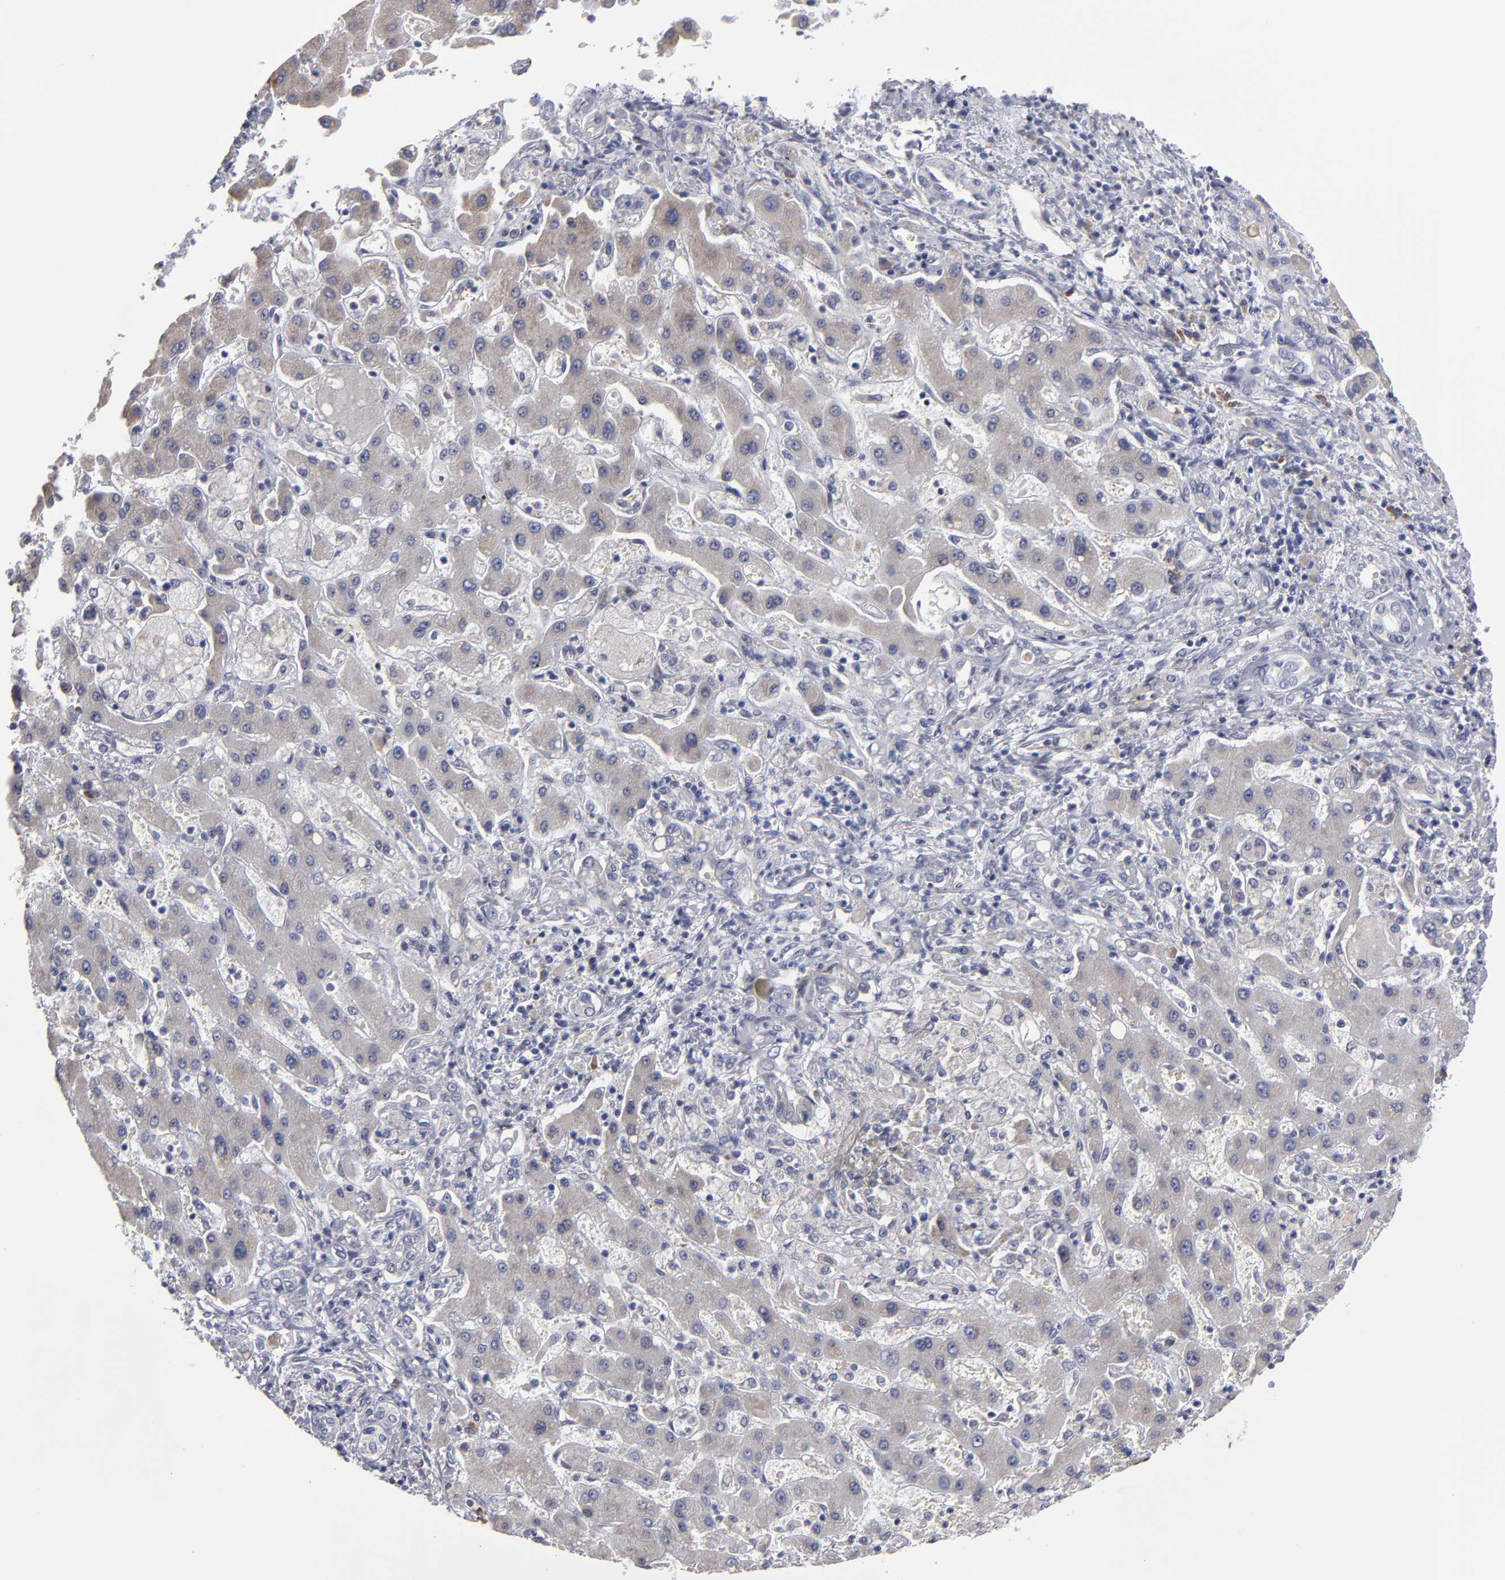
{"staining": {"intensity": "weak", "quantity": ">75%", "location": "cytoplasmic/membranous"}, "tissue": "liver cancer", "cell_type": "Tumor cells", "image_type": "cancer", "snomed": [{"axis": "morphology", "description": "Cholangiocarcinoma"}, {"axis": "topography", "description": "Liver"}], "caption": "This image shows immunohistochemistry (IHC) staining of liver cancer, with low weak cytoplasmic/membranous positivity in about >75% of tumor cells.", "gene": "CCDC80", "patient": {"sex": "male", "age": 50}}